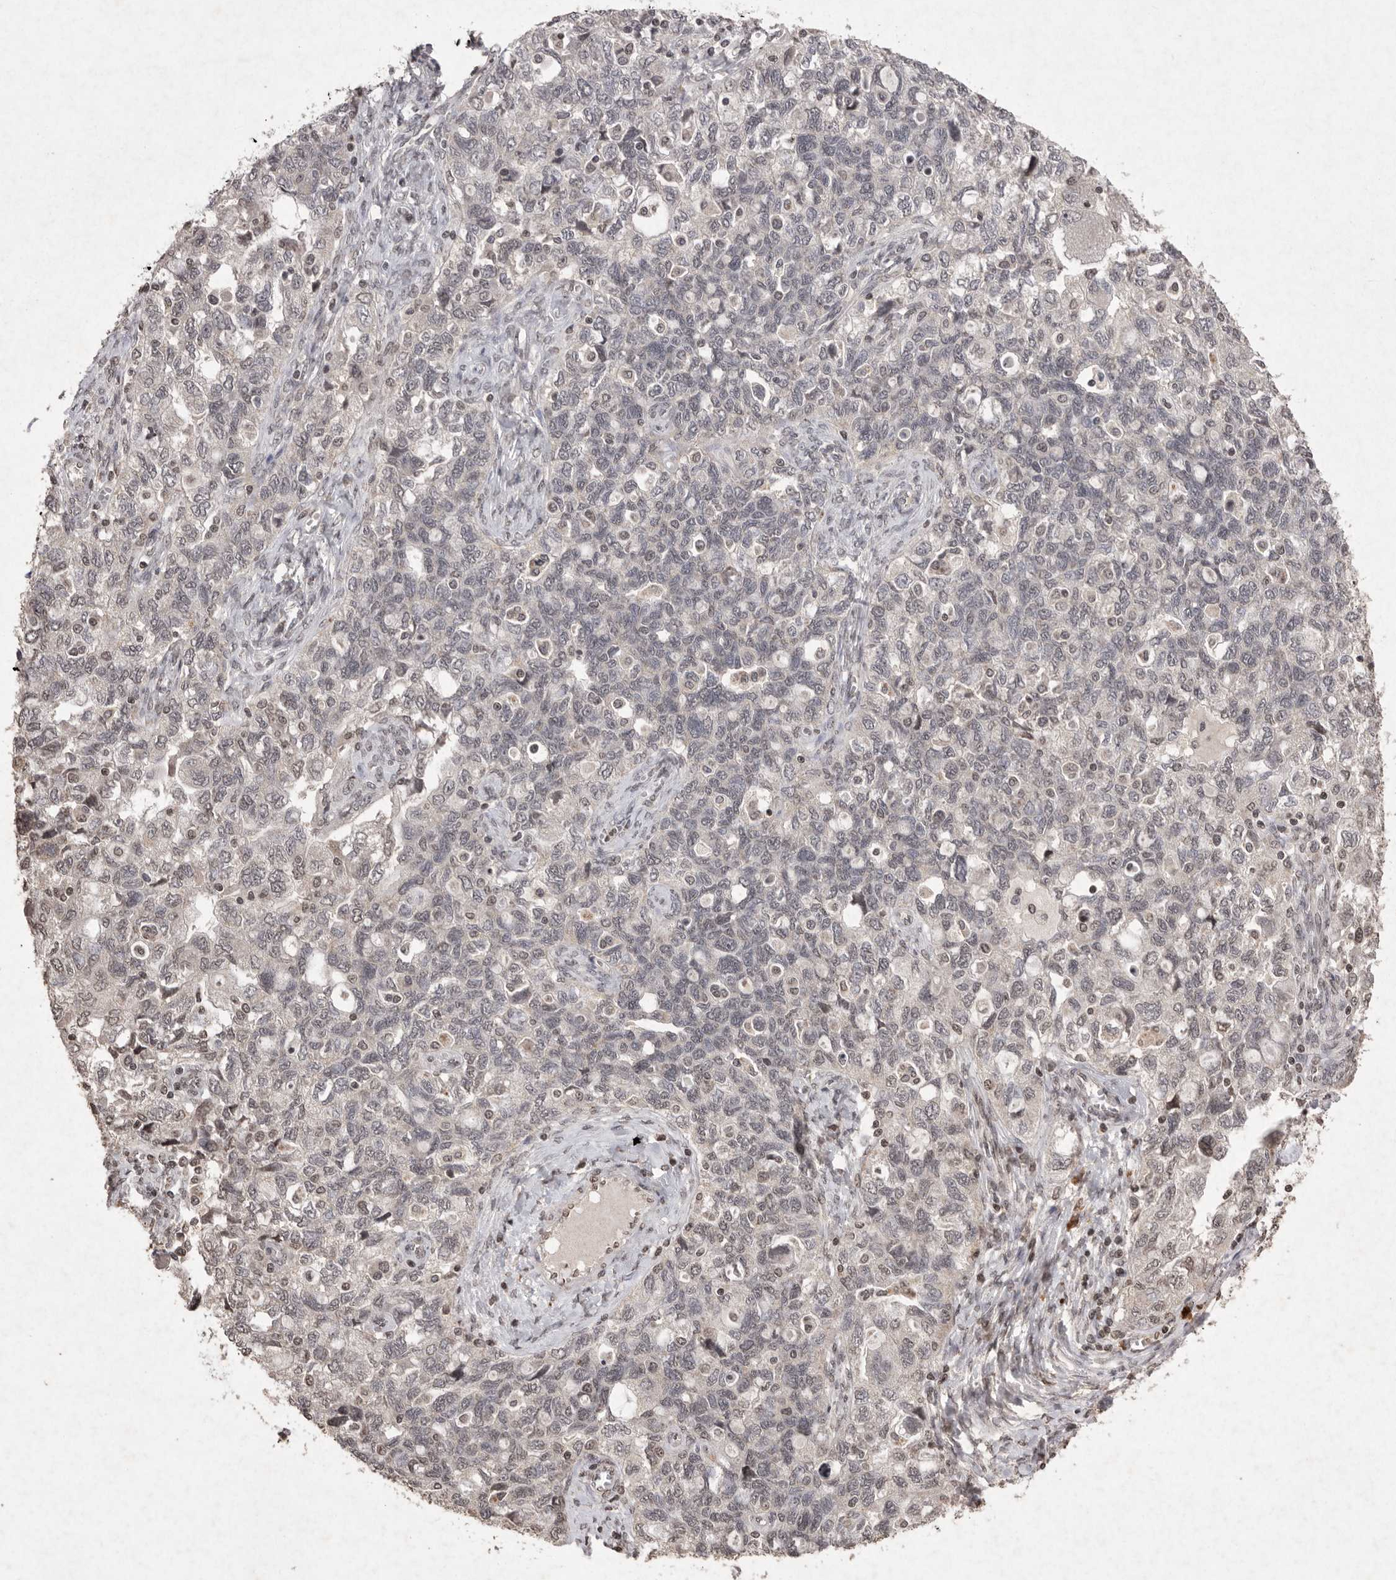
{"staining": {"intensity": "weak", "quantity": "<25%", "location": "nuclear"}, "tissue": "ovarian cancer", "cell_type": "Tumor cells", "image_type": "cancer", "snomed": [{"axis": "morphology", "description": "Carcinoma, NOS"}, {"axis": "morphology", "description": "Cystadenocarcinoma, serous, NOS"}, {"axis": "topography", "description": "Ovary"}], "caption": "High power microscopy histopathology image of an IHC micrograph of ovarian serous cystadenocarcinoma, revealing no significant expression in tumor cells. (Stains: DAB immunohistochemistry (IHC) with hematoxylin counter stain, Microscopy: brightfield microscopy at high magnification).", "gene": "APLNR", "patient": {"sex": "female", "age": 69}}